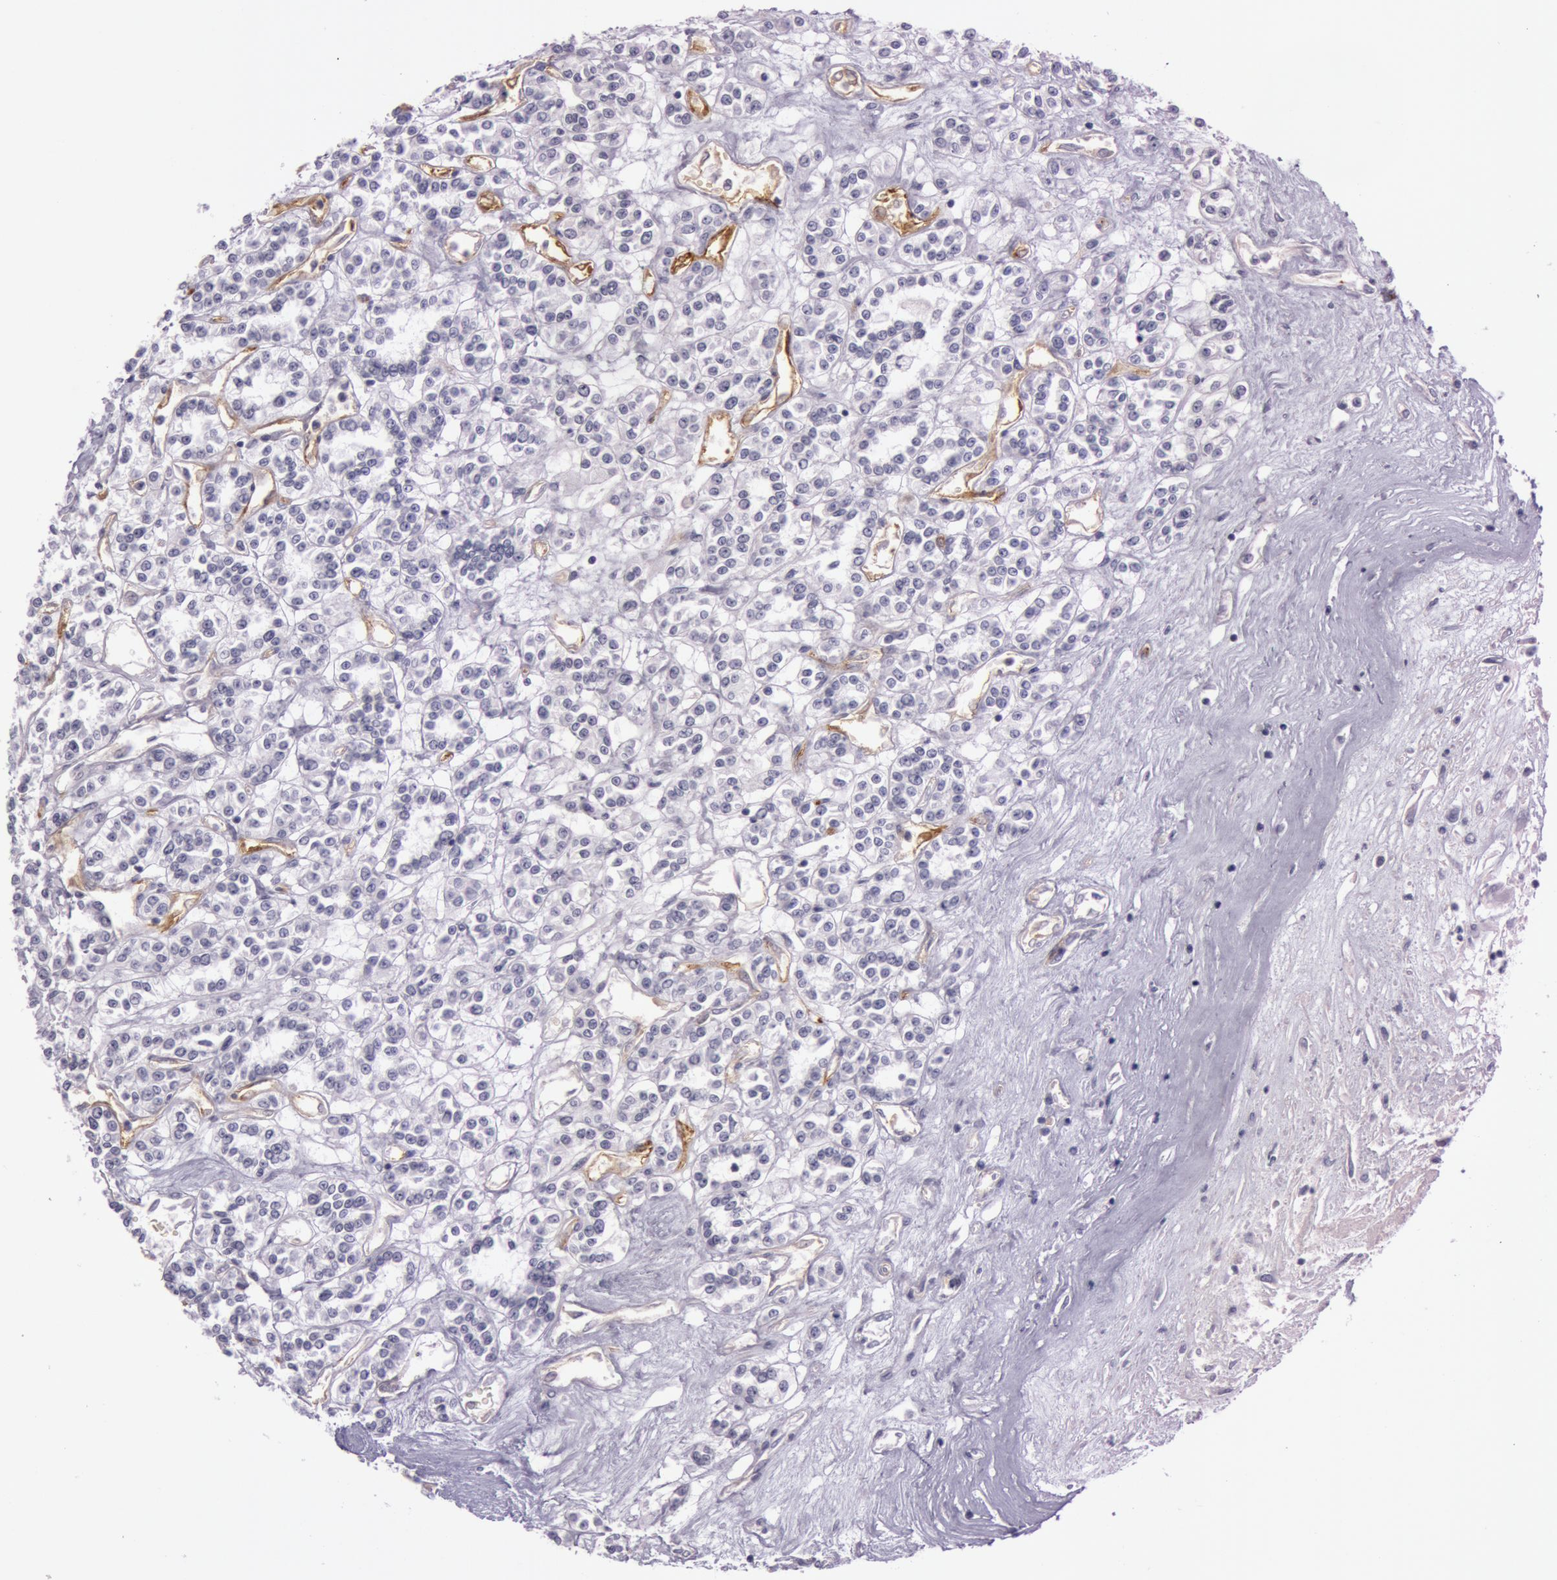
{"staining": {"intensity": "negative", "quantity": "none", "location": "none"}, "tissue": "renal cancer", "cell_type": "Tumor cells", "image_type": "cancer", "snomed": [{"axis": "morphology", "description": "Adenocarcinoma, NOS"}, {"axis": "topography", "description": "Kidney"}], "caption": "Immunohistochemistry of human renal cancer exhibits no positivity in tumor cells.", "gene": "FOLH1", "patient": {"sex": "female", "age": 76}}